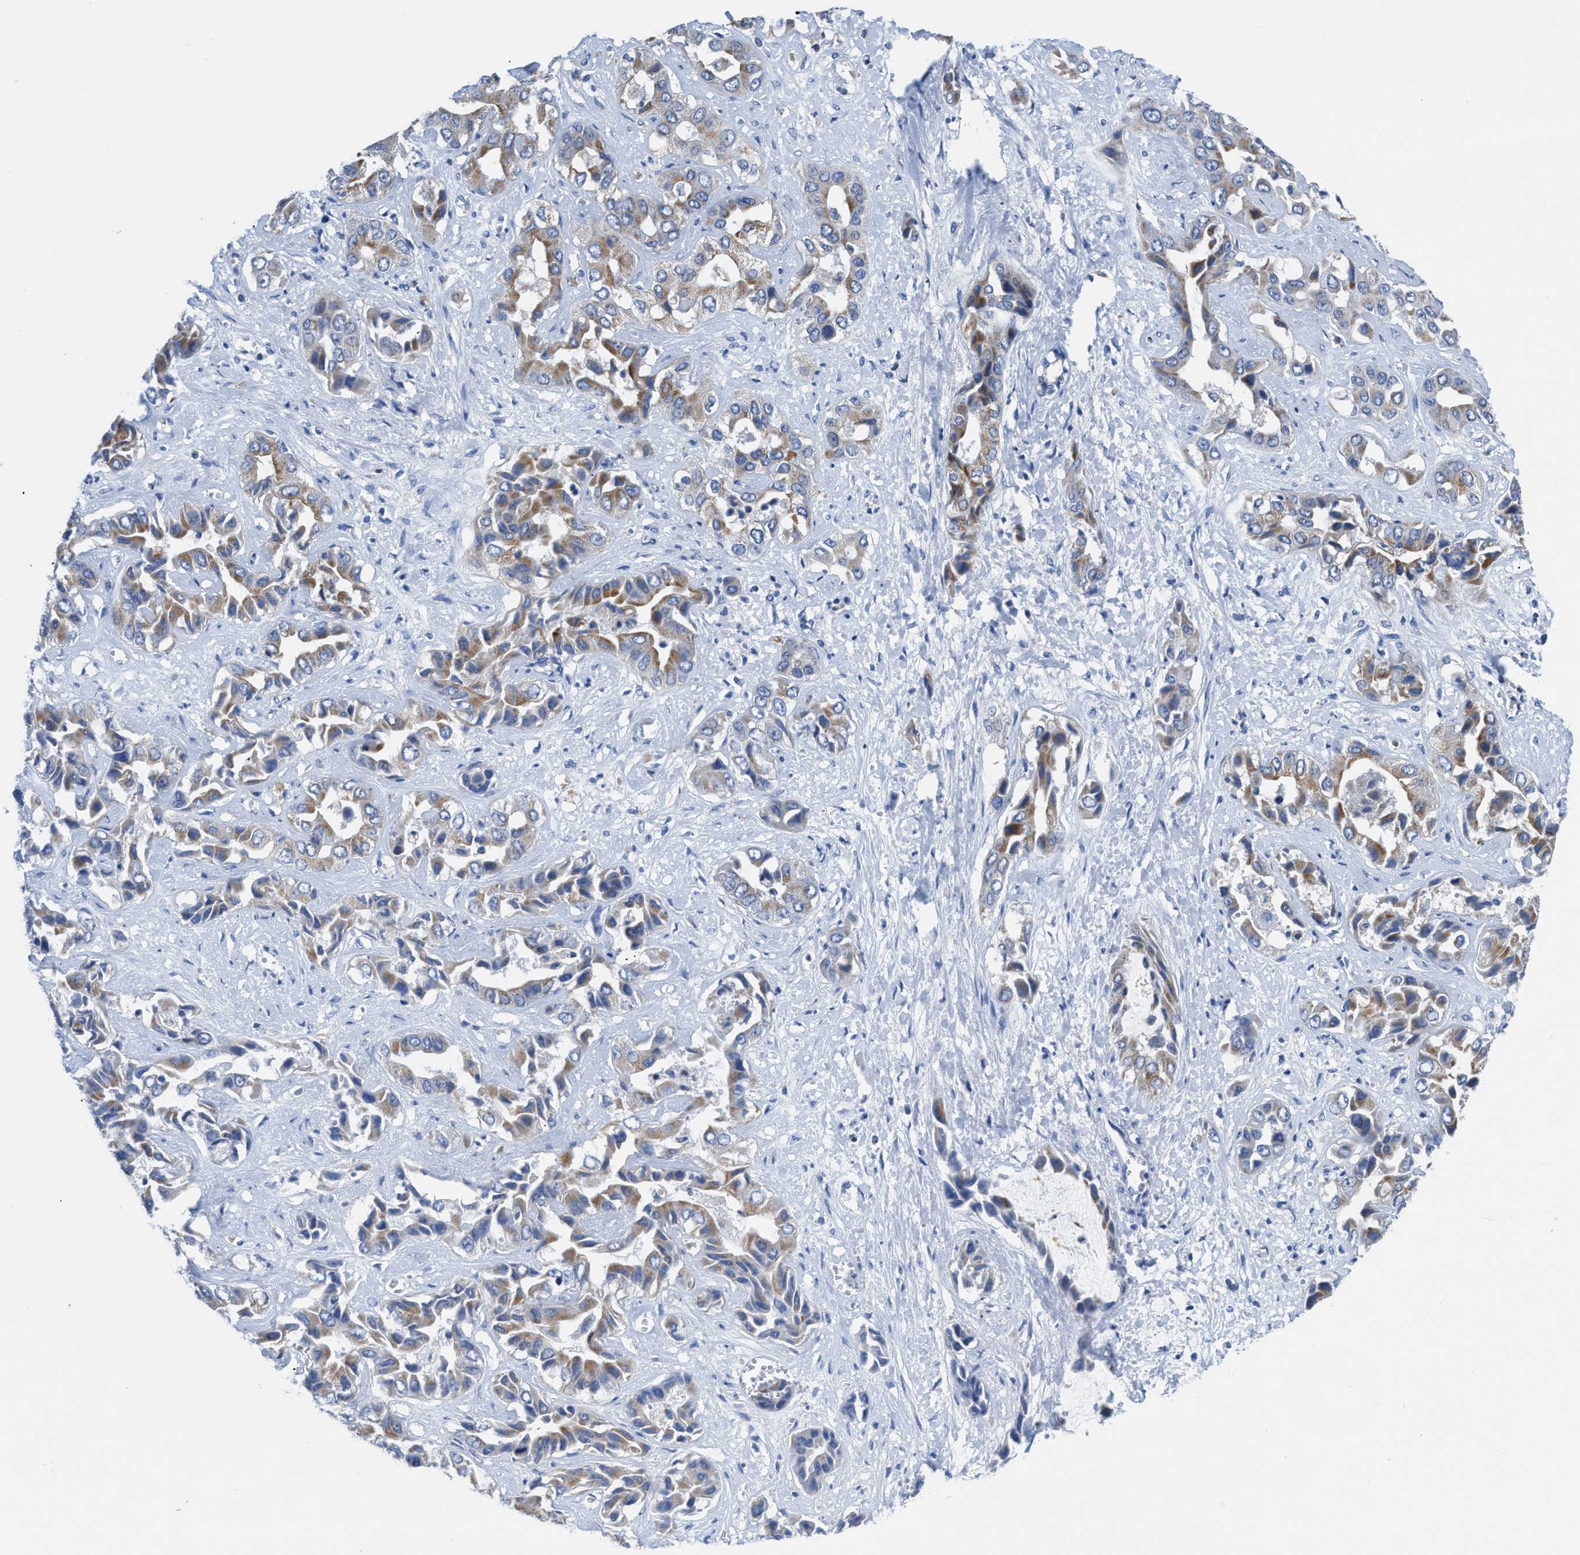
{"staining": {"intensity": "moderate", "quantity": "25%-75%", "location": "cytoplasmic/membranous"}, "tissue": "liver cancer", "cell_type": "Tumor cells", "image_type": "cancer", "snomed": [{"axis": "morphology", "description": "Cholangiocarcinoma"}, {"axis": "topography", "description": "Liver"}], "caption": "Liver cancer stained with DAB immunohistochemistry reveals medium levels of moderate cytoplasmic/membranous staining in about 25%-75% of tumor cells. (DAB IHC with brightfield microscopy, high magnification).", "gene": "ETFA", "patient": {"sex": "female", "age": 52}}